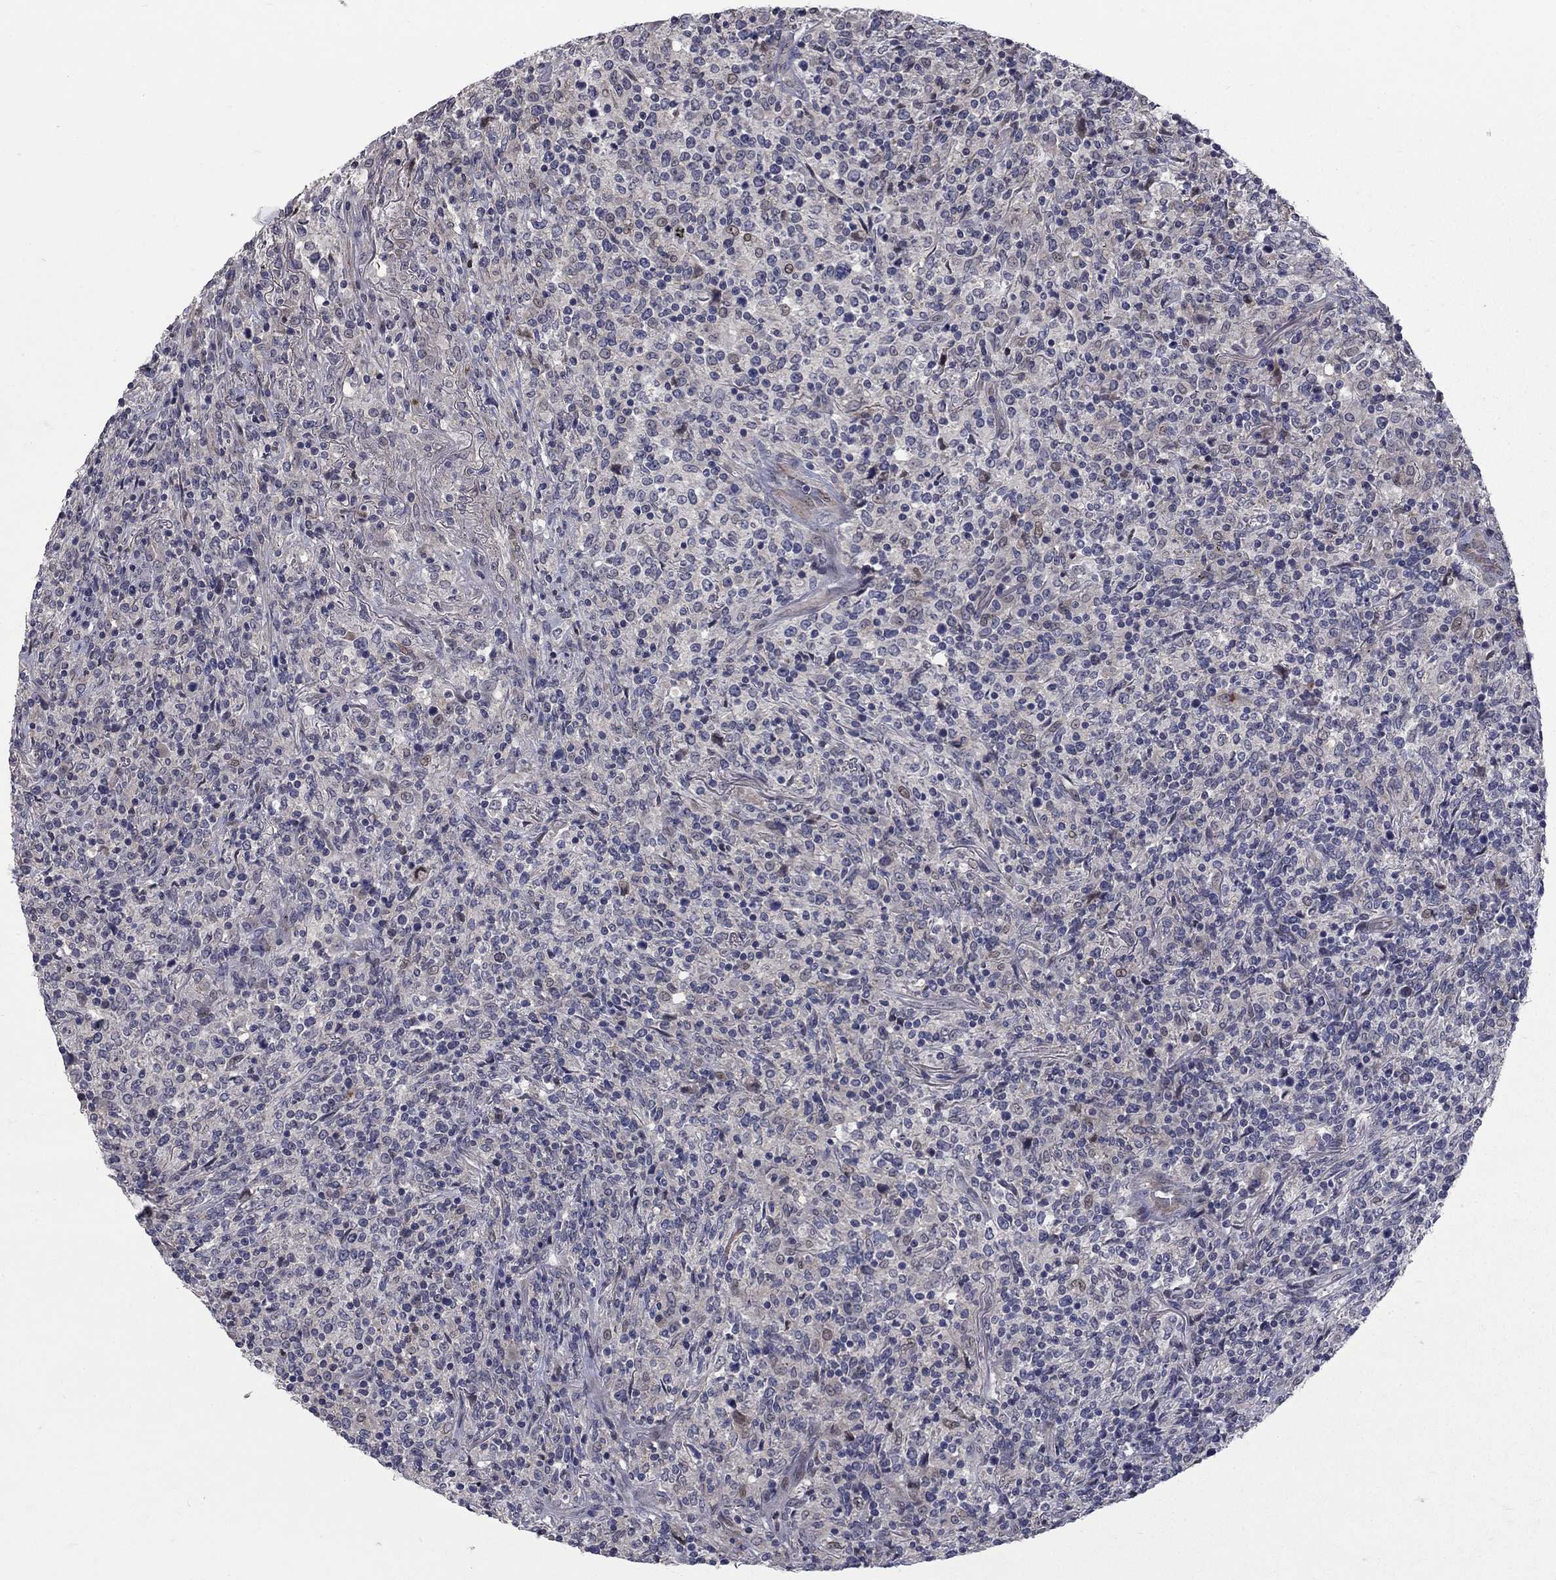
{"staining": {"intensity": "negative", "quantity": "none", "location": "none"}, "tissue": "lymphoma", "cell_type": "Tumor cells", "image_type": "cancer", "snomed": [{"axis": "morphology", "description": "Malignant lymphoma, non-Hodgkin's type, High grade"}, {"axis": "topography", "description": "Lung"}], "caption": "DAB (3,3'-diaminobenzidine) immunohistochemical staining of high-grade malignant lymphoma, non-Hodgkin's type exhibits no significant expression in tumor cells.", "gene": "FAM3B", "patient": {"sex": "male", "age": 79}}